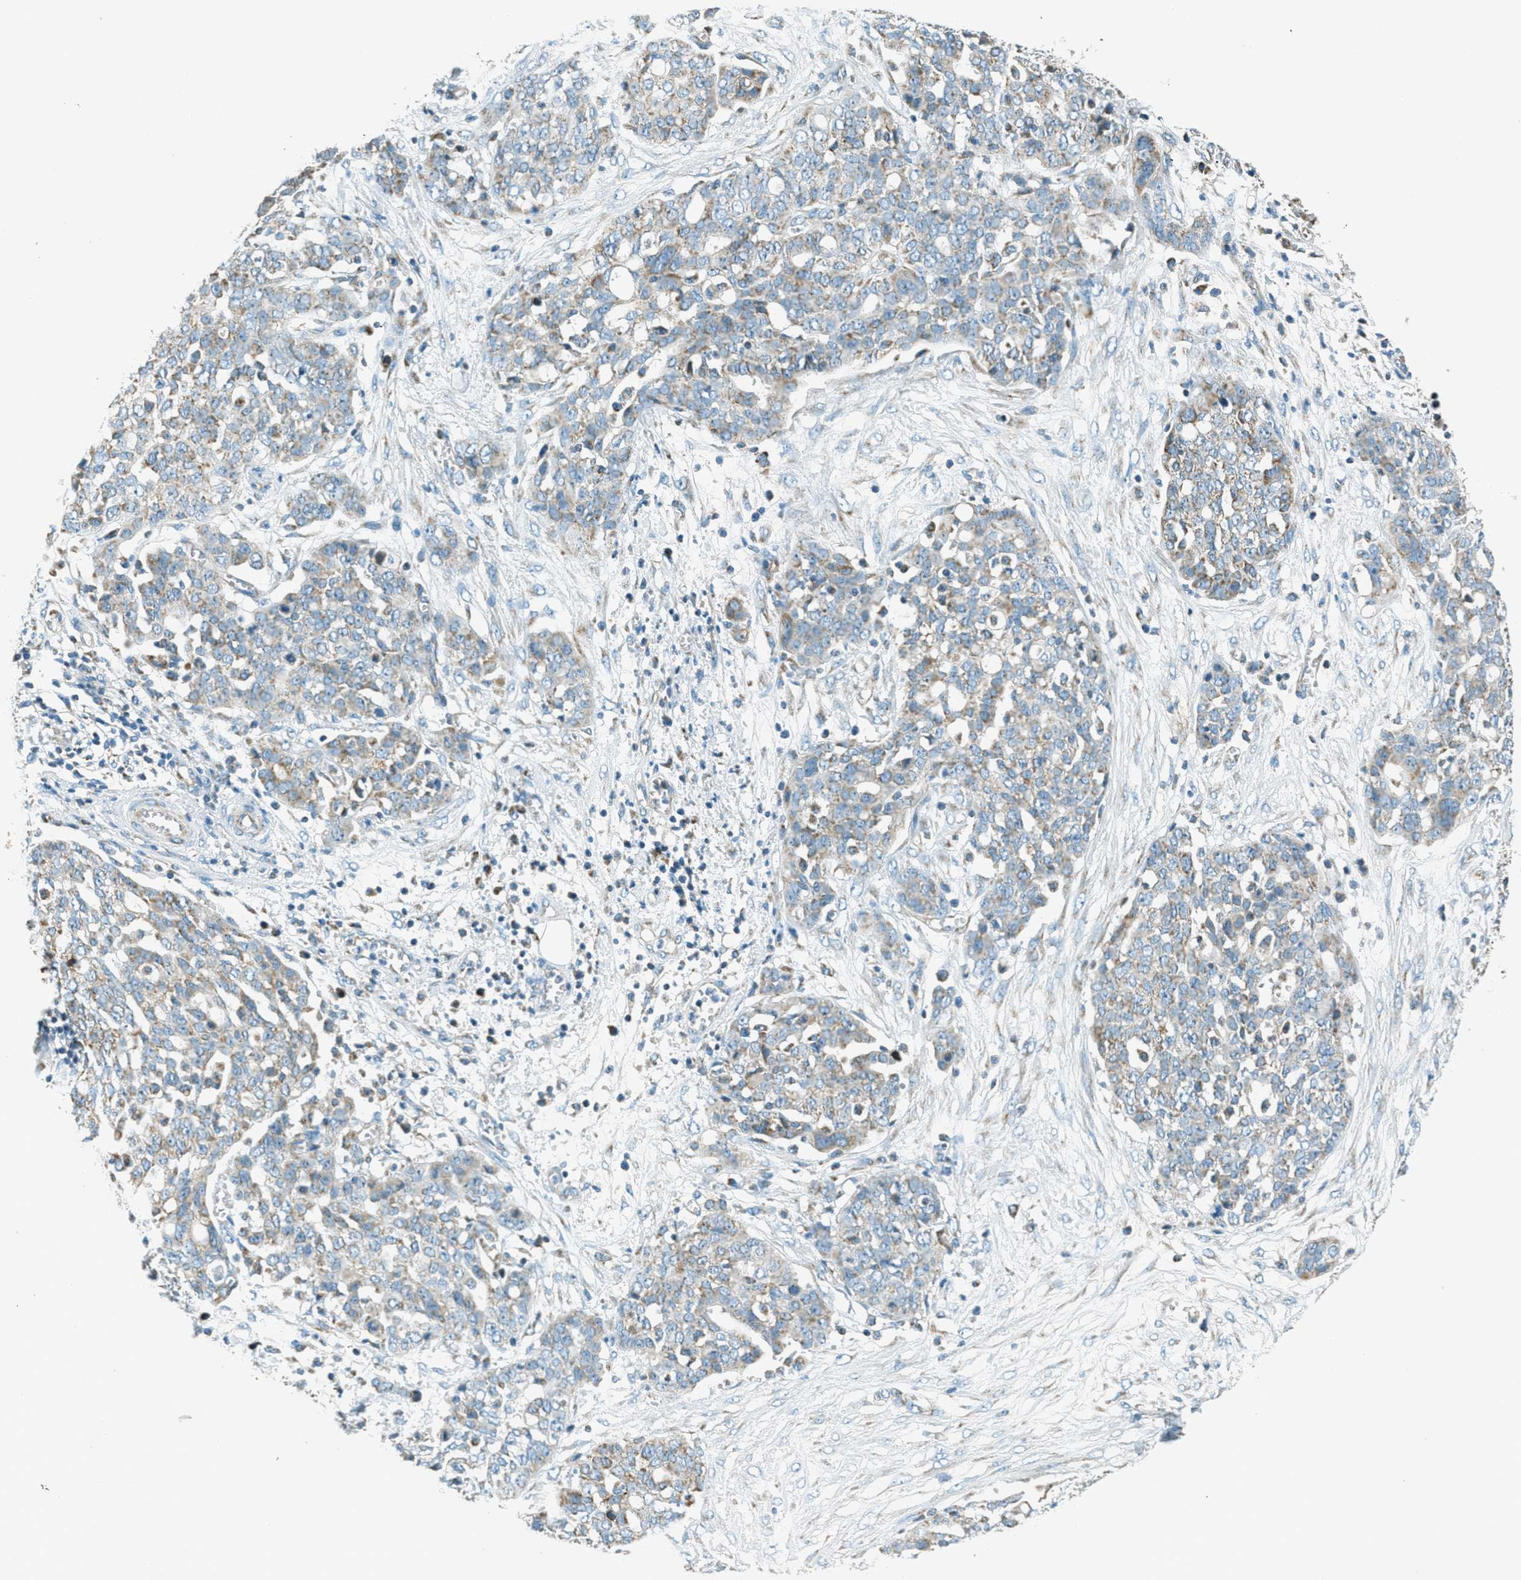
{"staining": {"intensity": "weak", "quantity": "<25%", "location": "cytoplasmic/membranous"}, "tissue": "ovarian cancer", "cell_type": "Tumor cells", "image_type": "cancer", "snomed": [{"axis": "morphology", "description": "Cystadenocarcinoma, serous, NOS"}, {"axis": "topography", "description": "Soft tissue"}, {"axis": "topography", "description": "Ovary"}], "caption": "DAB immunohistochemical staining of serous cystadenocarcinoma (ovarian) displays no significant staining in tumor cells.", "gene": "CHST15", "patient": {"sex": "female", "age": 57}}